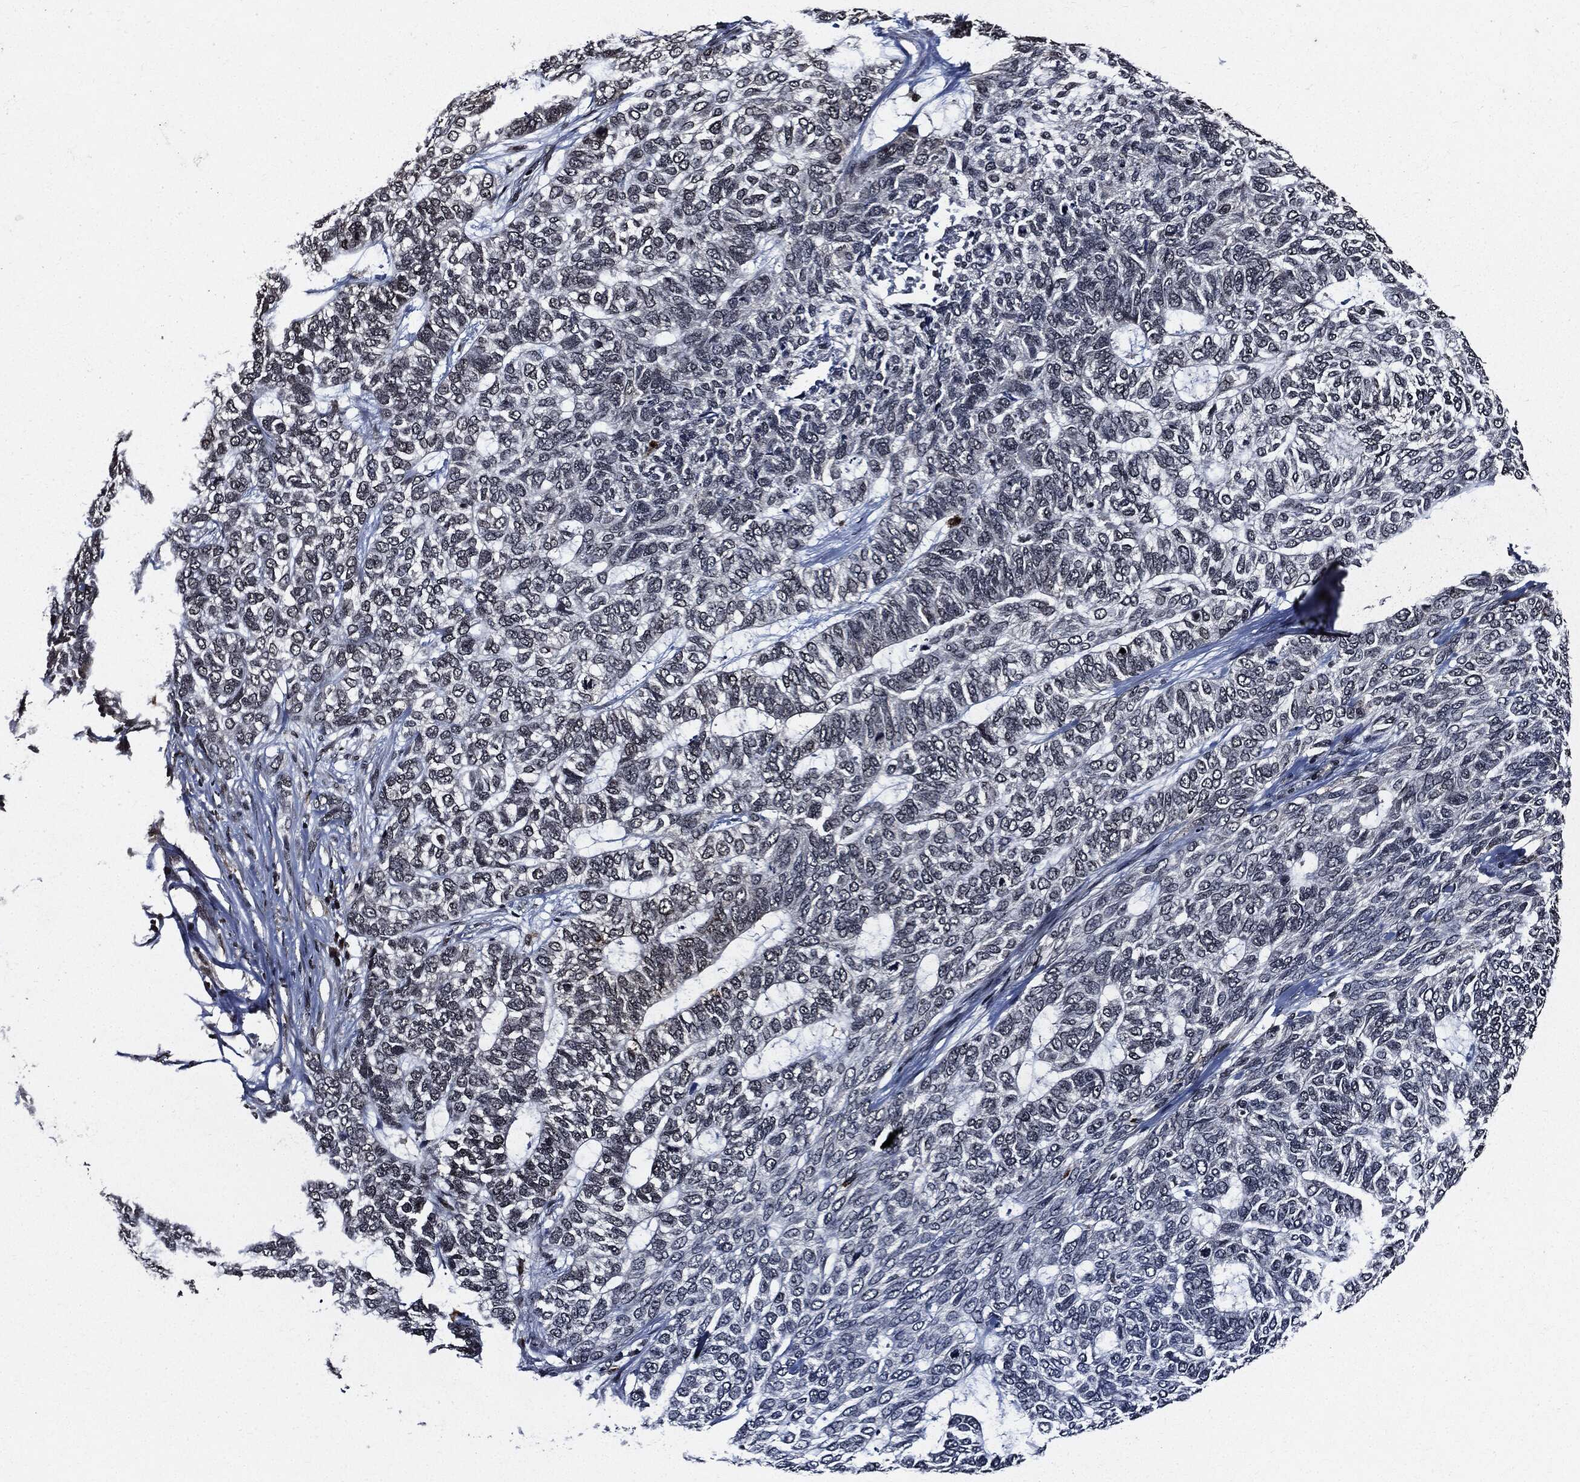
{"staining": {"intensity": "negative", "quantity": "none", "location": "none"}, "tissue": "skin cancer", "cell_type": "Tumor cells", "image_type": "cancer", "snomed": [{"axis": "morphology", "description": "Basal cell carcinoma"}, {"axis": "topography", "description": "Skin"}], "caption": "Skin cancer (basal cell carcinoma) was stained to show a protein in brown. There is no significant expression in tumor cells.", "gene": "SUGT1", "patient": {"sex": "female", "age": 65}}